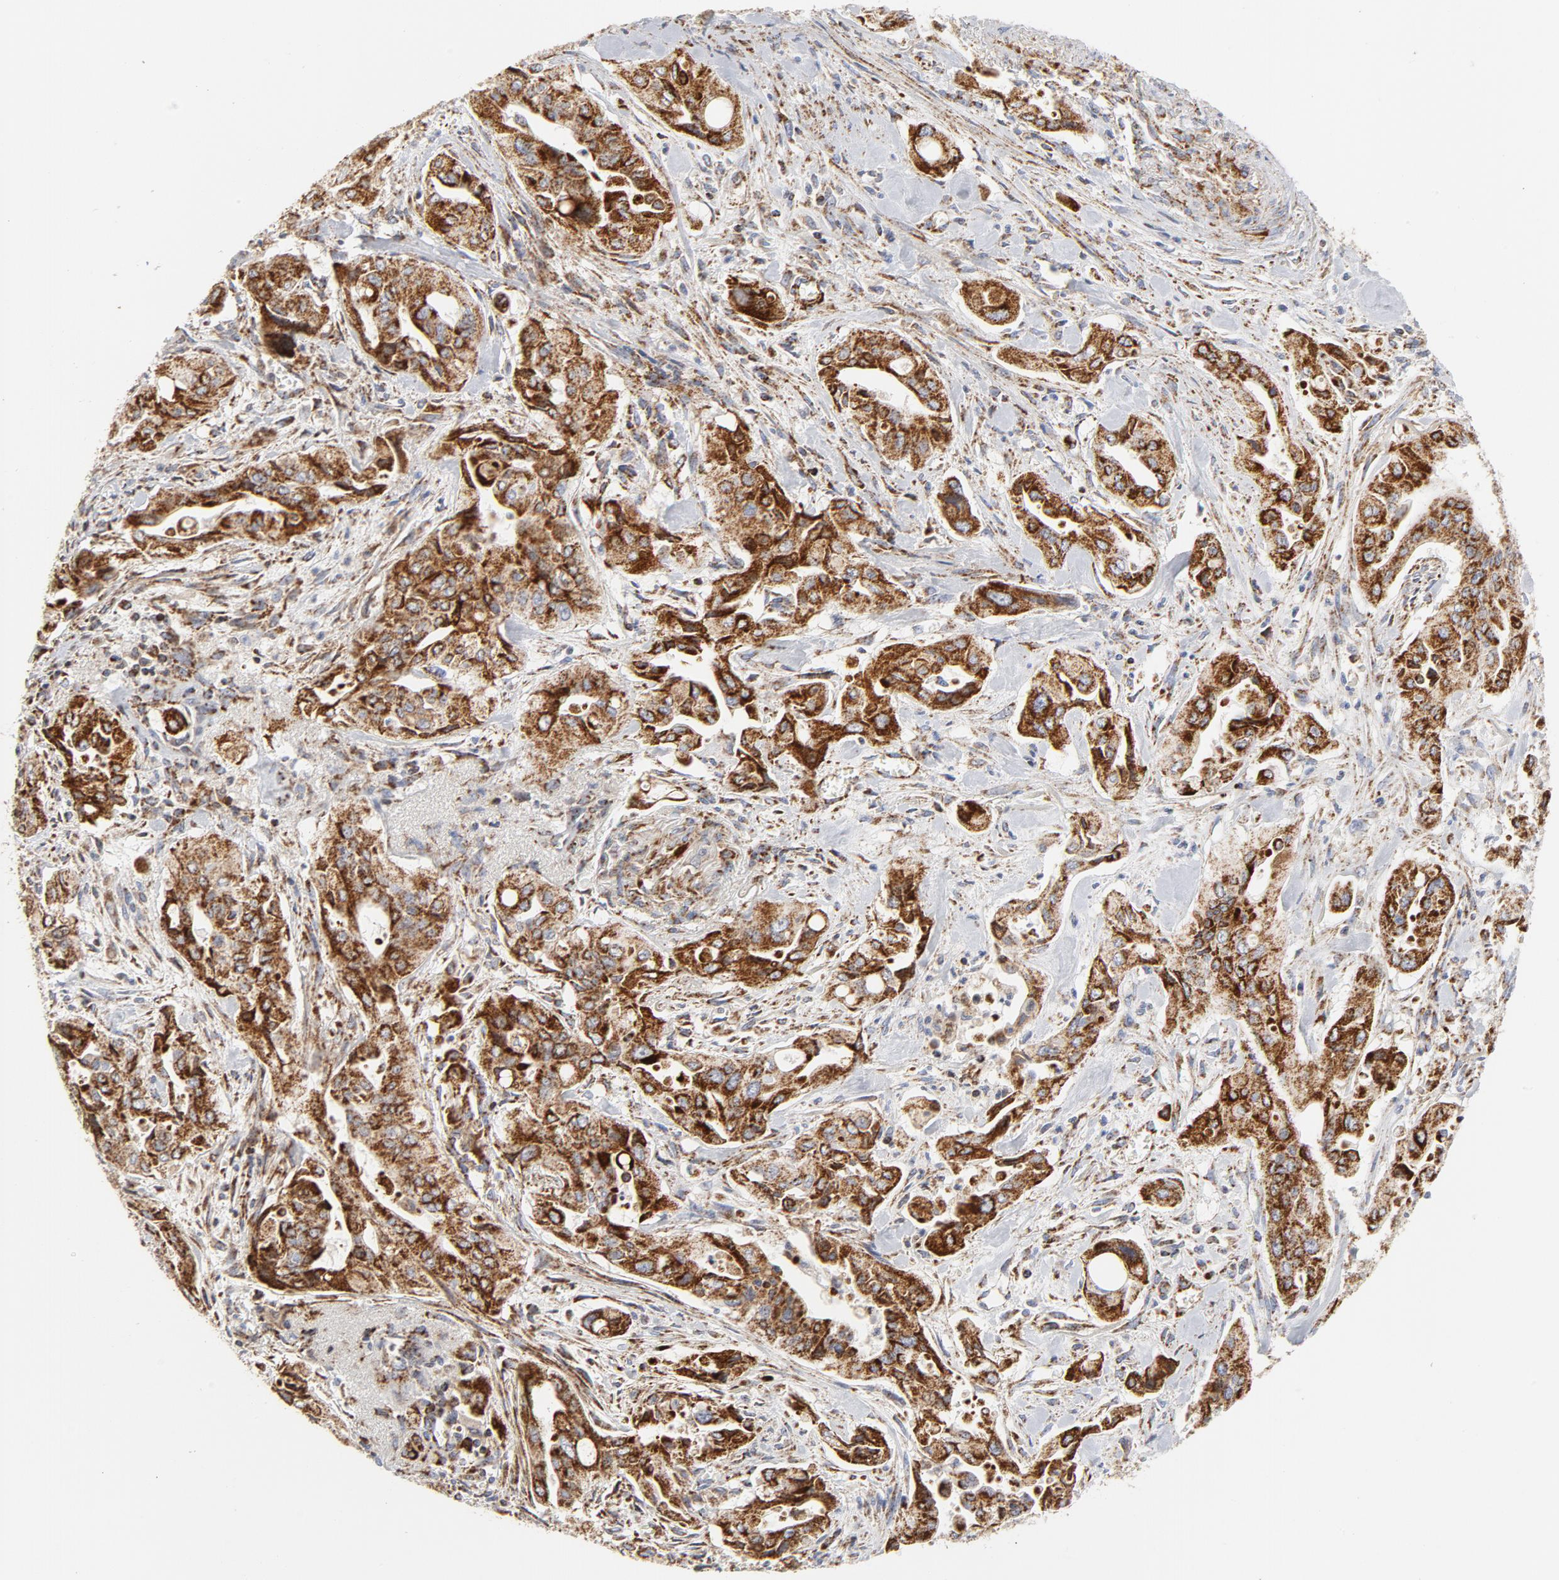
{"staining": {"intensity": "strong", "quantity": ">75%", "location": "cytoplasmic/membranous"}, "tissue": "pancreatic cancer", "cell_type": "Tumor cells", "image_type": "cancer", "snomed": [{"axis": "morphology", "description": "Adenocarcinoma, NOS"}, {"axis": "topography", "description": "Pancreas"}], "caption": "DAB (3,3'-diaminobenzidine) immunohistochemical staining of adenocarcinoma (pancreatic) displays strong cytoplasmic/membranous protein positivity in about >75% of tumor cells.", "gene": "CYCS", "patient": {"sex": "male", "age": 77}}